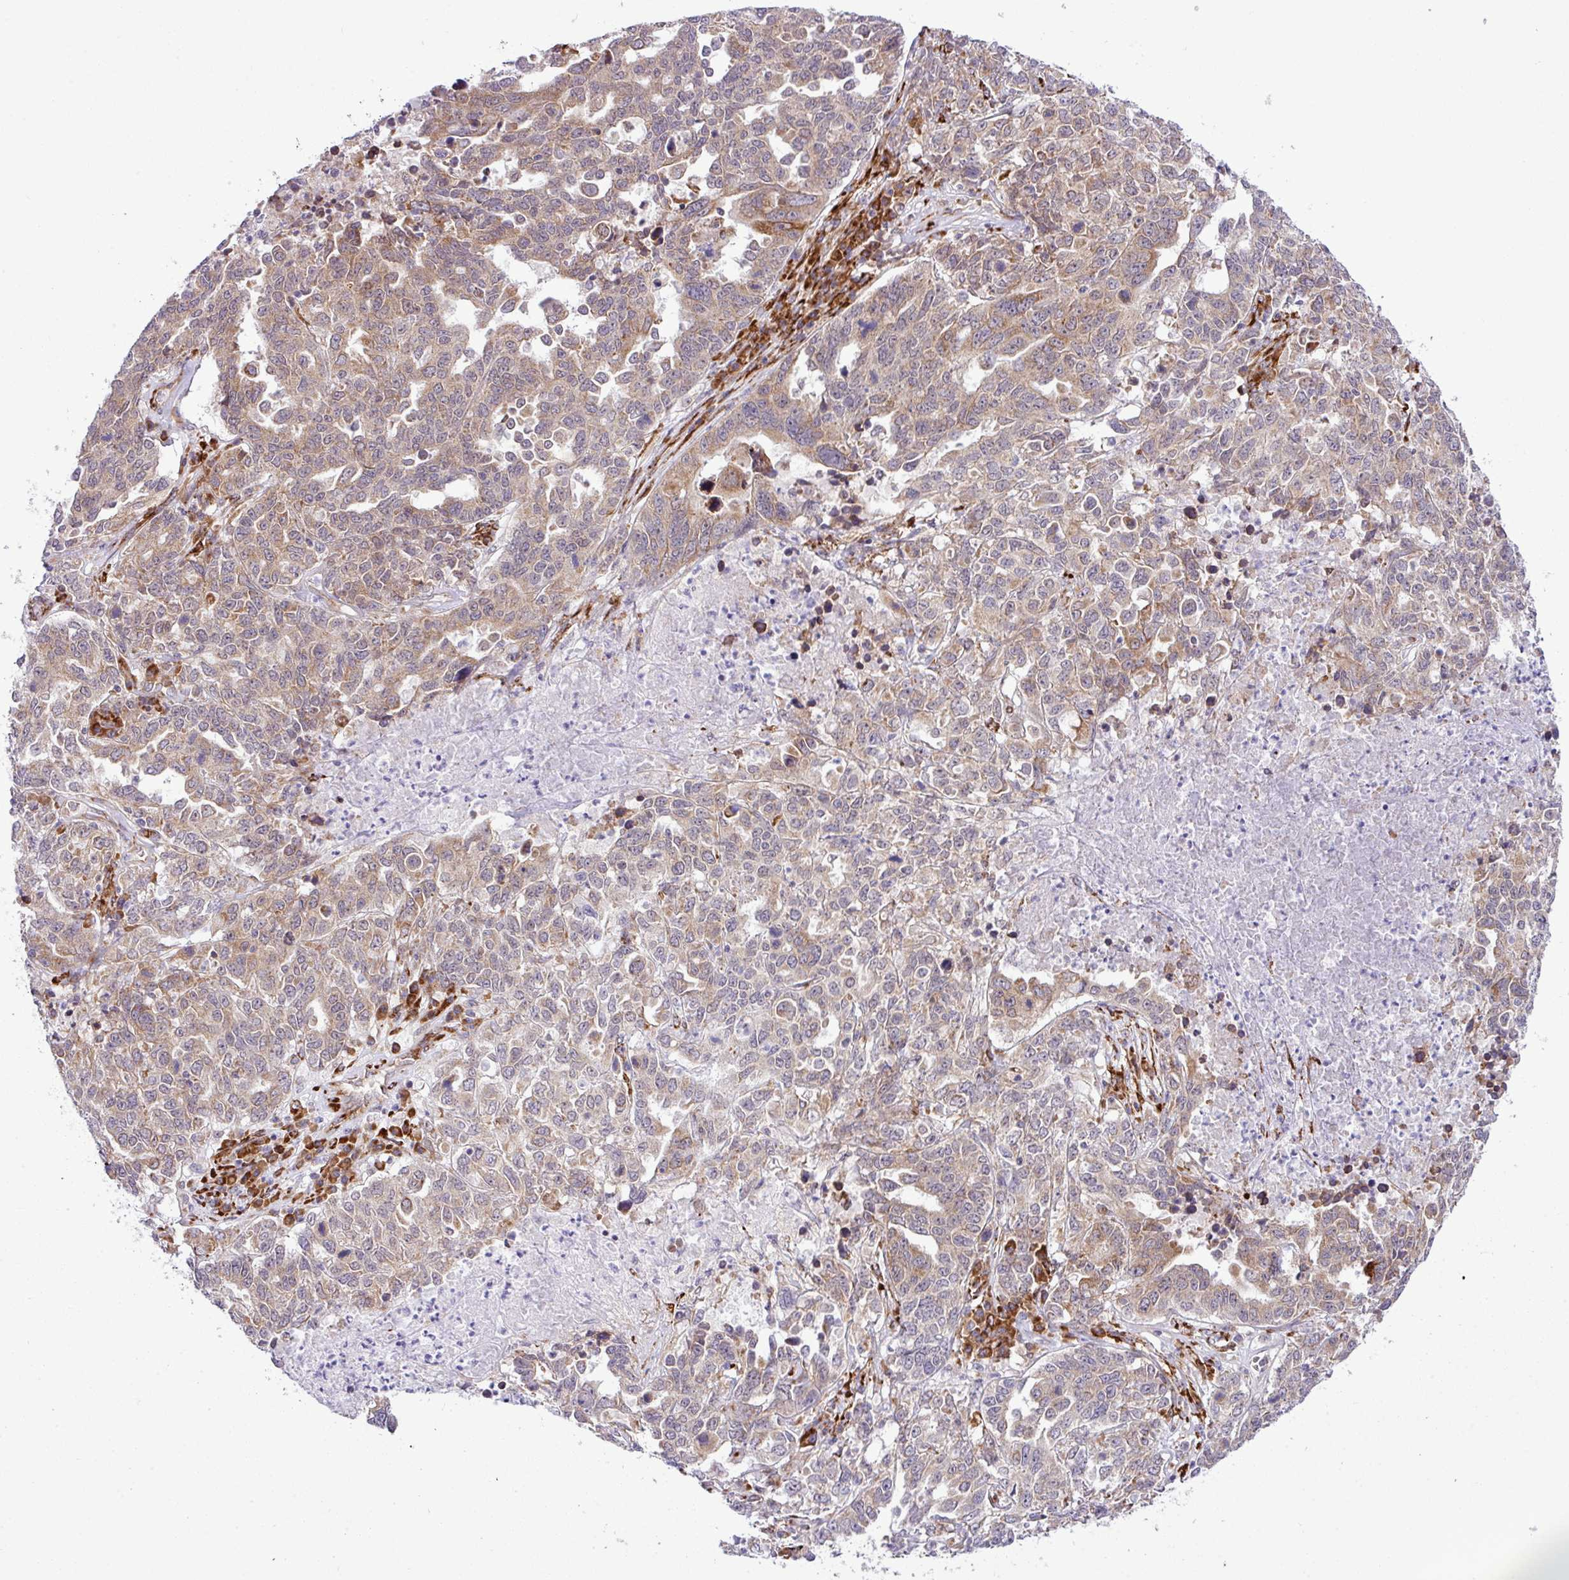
{"staining": {"intensity": "moderate", "quantity": ">75%", "location": "cytoplasmic/membranous"}, "tissue": "ovarian cancer", "cell_type": "Tumor cells", "image_type": "cancer", "snomed": [{"axis": "morphology", "description": "Carcinoma, endometroid"}, {"axis": "topography", "description": "Ovary"}], "caption": "The immunohistochemical stain labels moderate cytoplasmic/membranous expression in tumor cells of ovarian cancer tissue.", "gene": "CFAP97", "patient": {"sex": "female", "age": 62}}